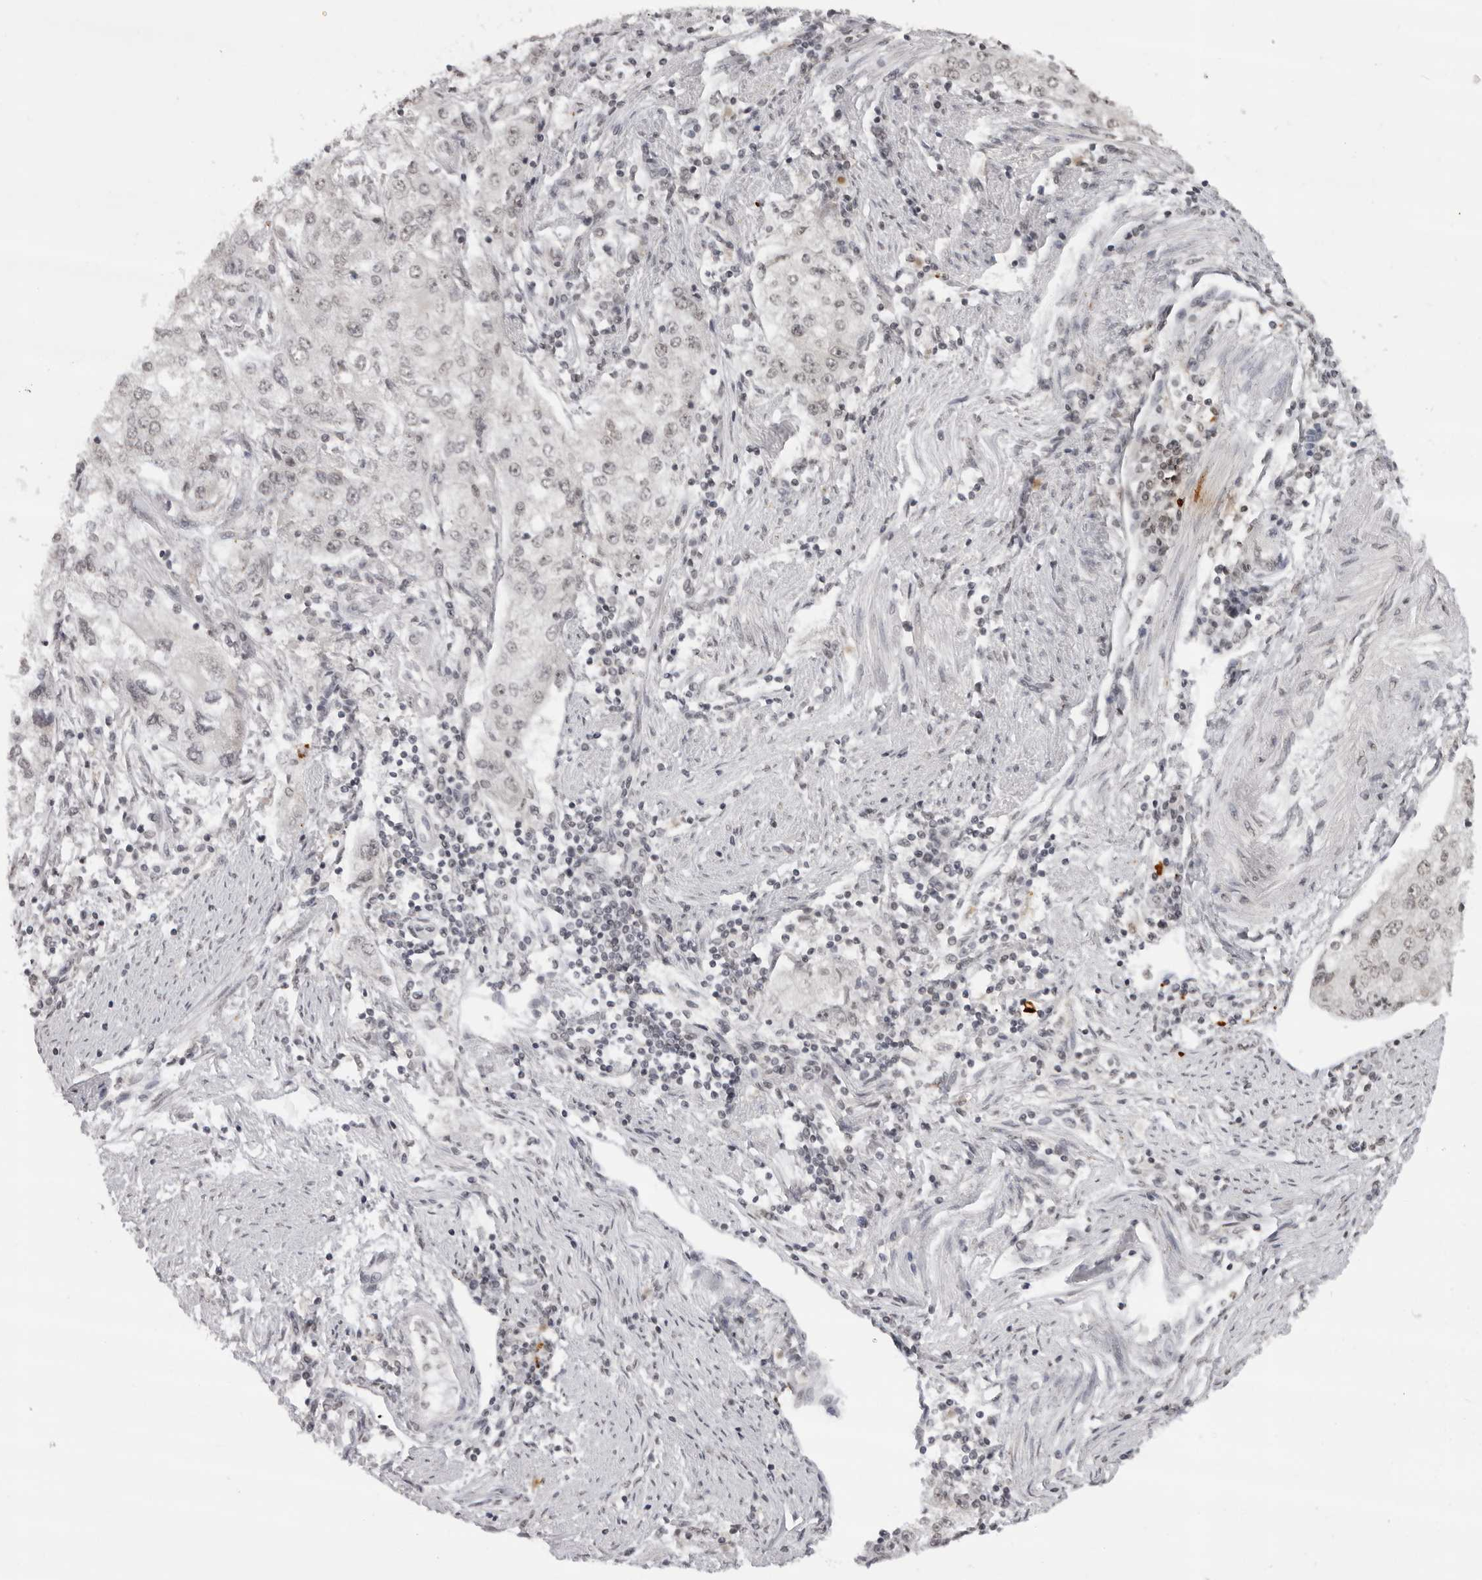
{"staining": {"intensity": "weak", "quantity": "<25%", "location": "nuclear"}, "tissue": "endometrial cancer", "cell_type": "Tumor cells", "image_type": "cancer", "snomed": [{"axis": "morphology", "description": "Adenocarcinoma, NOS"}, {"axis": "topography", "description": "Endometrium"}], "caption": "A high-resolution histopathology image shows IHC staining of endometrial adenocarcinoma, which exhibits no significant expression in tumor cells.", "gene": "NTM", "patient": {"sex": "female", "age": 49}}